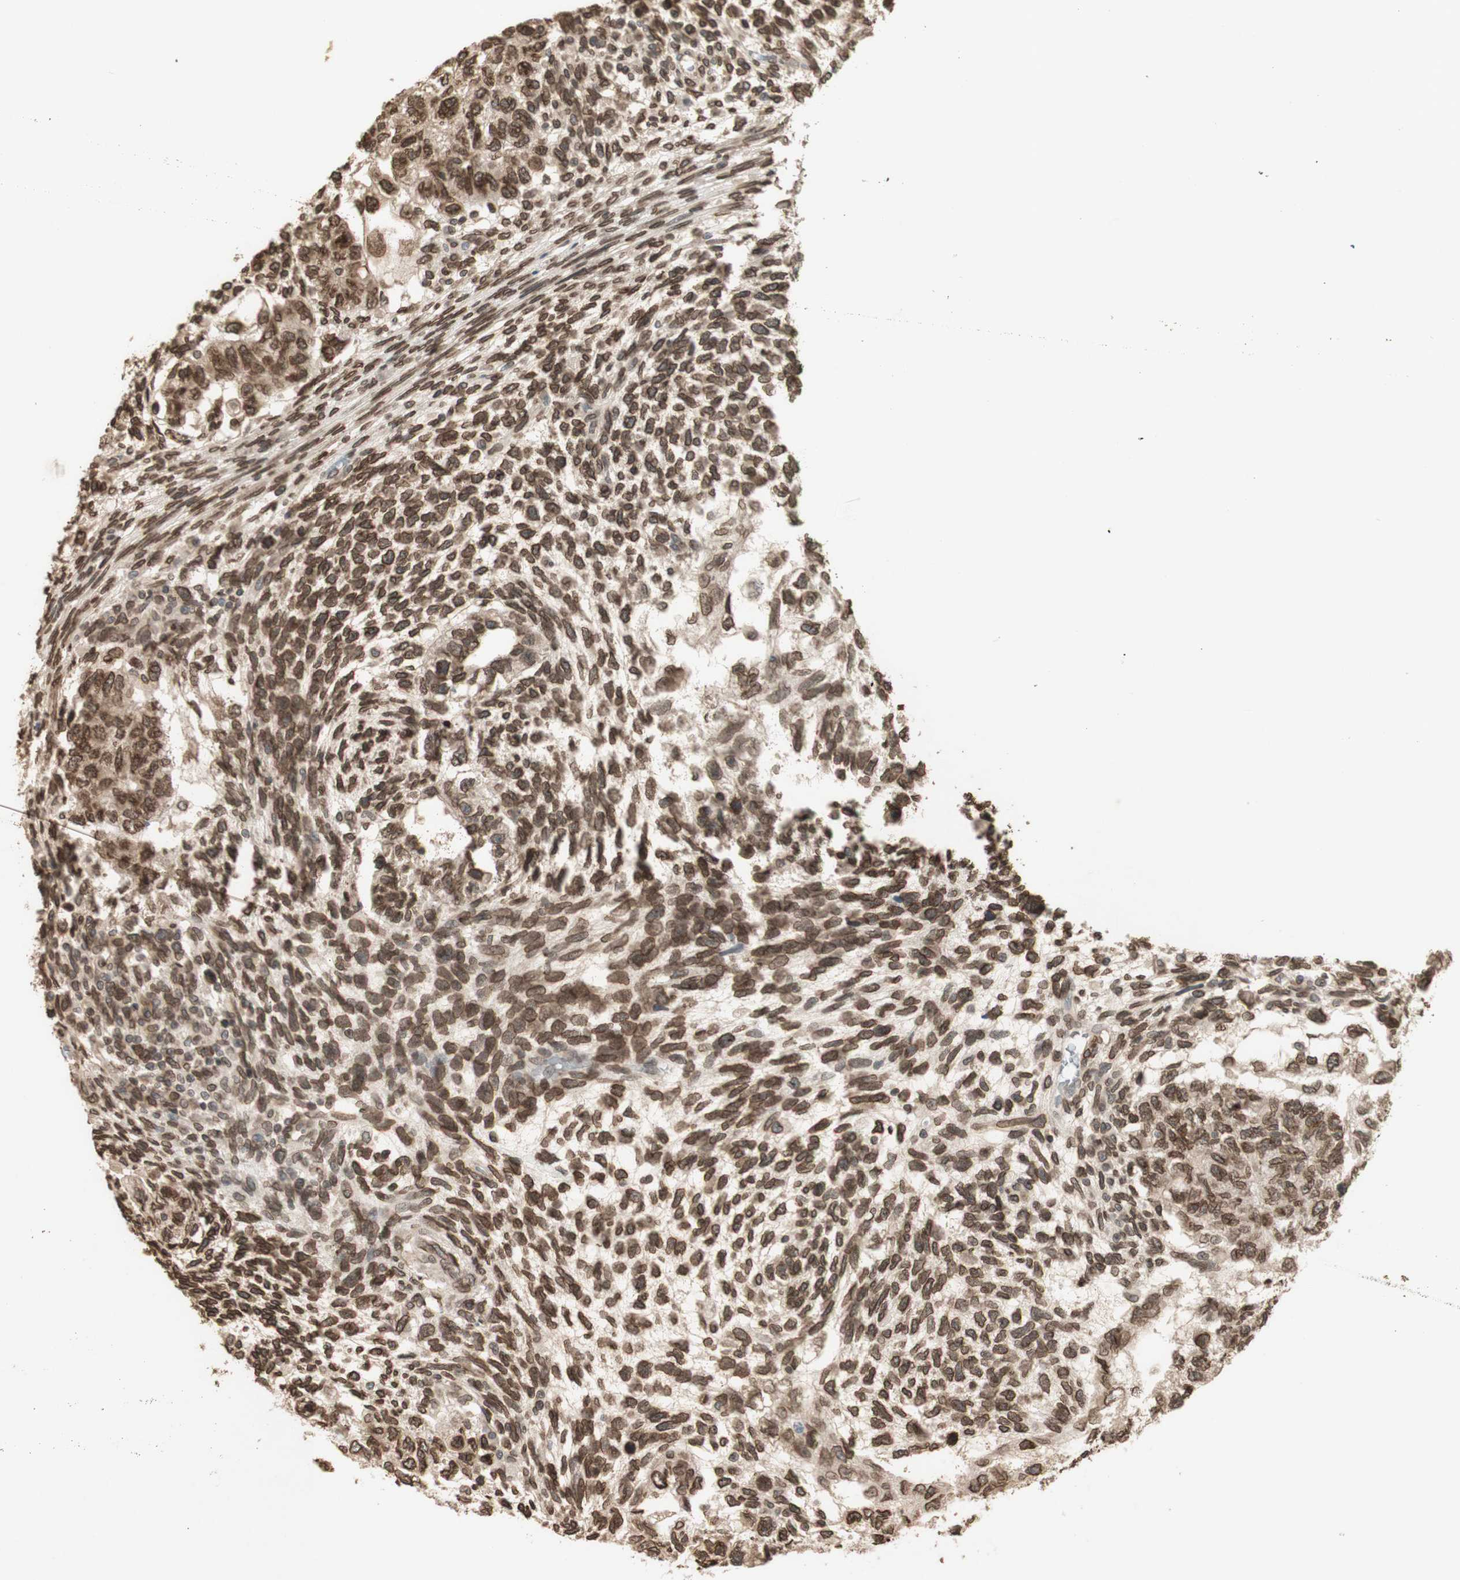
{"staining": {"intensity": "moderate", "quantity": ">75%", "location": "cytoplasmic/membranous,nuclear"}, "tissue": "testis cancer", "cell_type": "Tumor cells", "image_type": "cancer", "snomed": [{"axis": "morphology", "description": "Normal tissue, NOS"}, {"axis": "morphology", "description": "Carcinoma, Embryonal, NOS"}, {"axis": "topography", "description": "Testis"}], "caption": "This histopathology image shows IHC staining of human testis embryonal carcinoma, with medium moderate cytoplasmic/membranous and nuclear expression in about >75% of tumor cells.", "gene": "TMPO", "patient": {"sex": "male", "age": 36}}